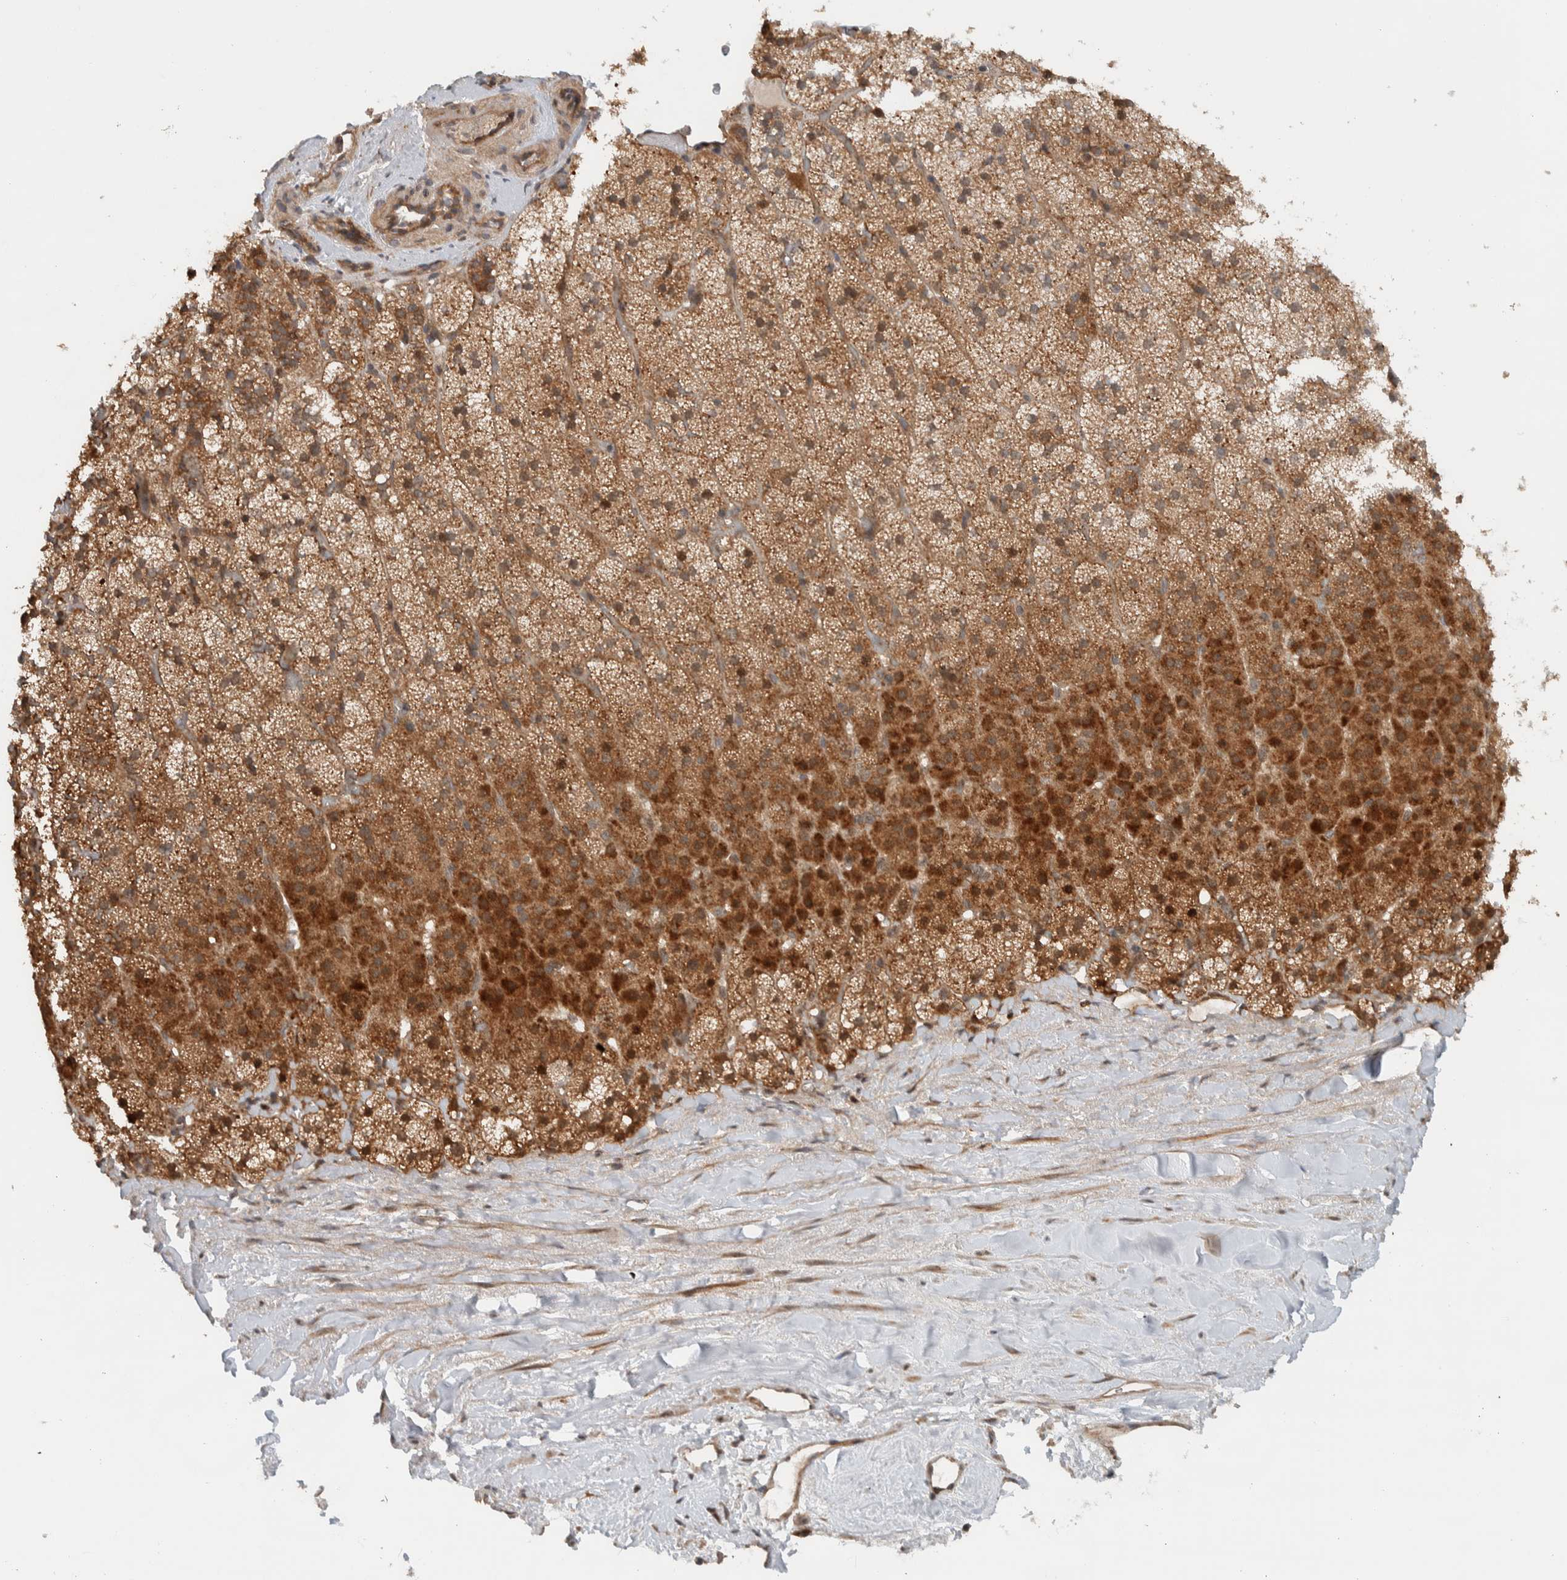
{"staining": {"intensity": "moderate", "quantity": ">75%", "location": "cytoplasmic/membranous"}, "tissue": "adrenal gland", "cell_type": "Glandular cells", "image_type": "normal", "snomed": [{"axis": "morphology", "description": "Normal tissue, NOS"}, {"axis": "topography", "description": "Adrenal gland"}], "caption": "The histopathology image reveals staining of normal adrenal gland, revealing moderate cytoplasmic/membranous protein expression (brown color) within glandular cells.", "gene": "KLHL6", "patient": {"sex": "male", "age": 35}}